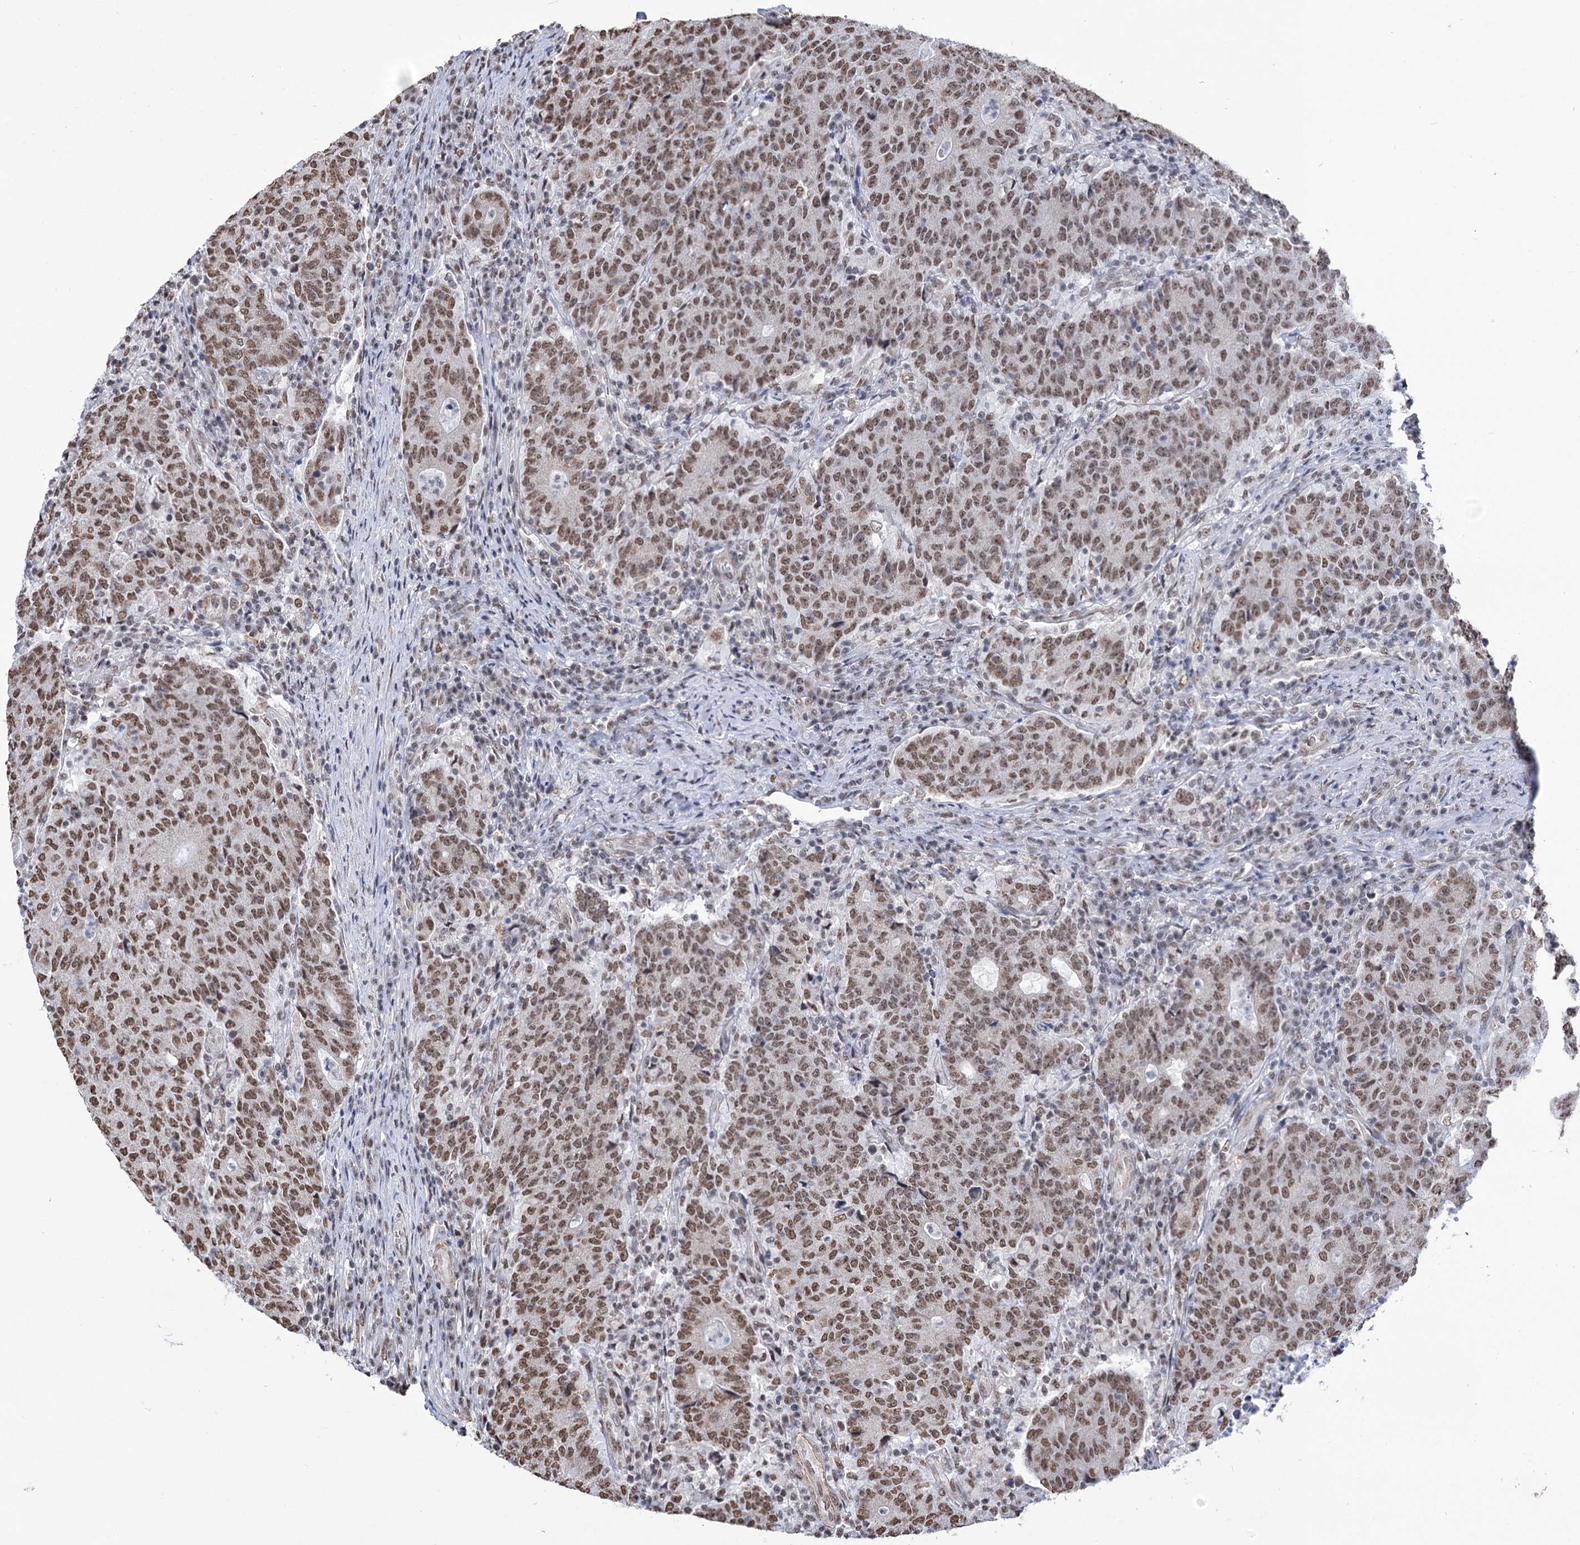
{"staining": {"intensity": "moderate", "quantity": ">75%", "location": "nuclear"}, "tissue": "colorectal cancer", "cell_type": "Tumor cells", "image_type": "cancer", "snomed": [{"axis": "morphology", "description": "Adenocarcinoma, NOS"}, {"axis": "topography", "description": "Colon"}], "caption": "An IHC histopathology image of neoplastic tissue is shown. Protein staining in brown shows moderate nuclear positivity in colorectal adenocarcinoma within tumor cells. The protein is shown in brown color, while the nuclei are stained blue.", "gene": "ABHD10", "patient": {"sex": "female", "age": 75}}